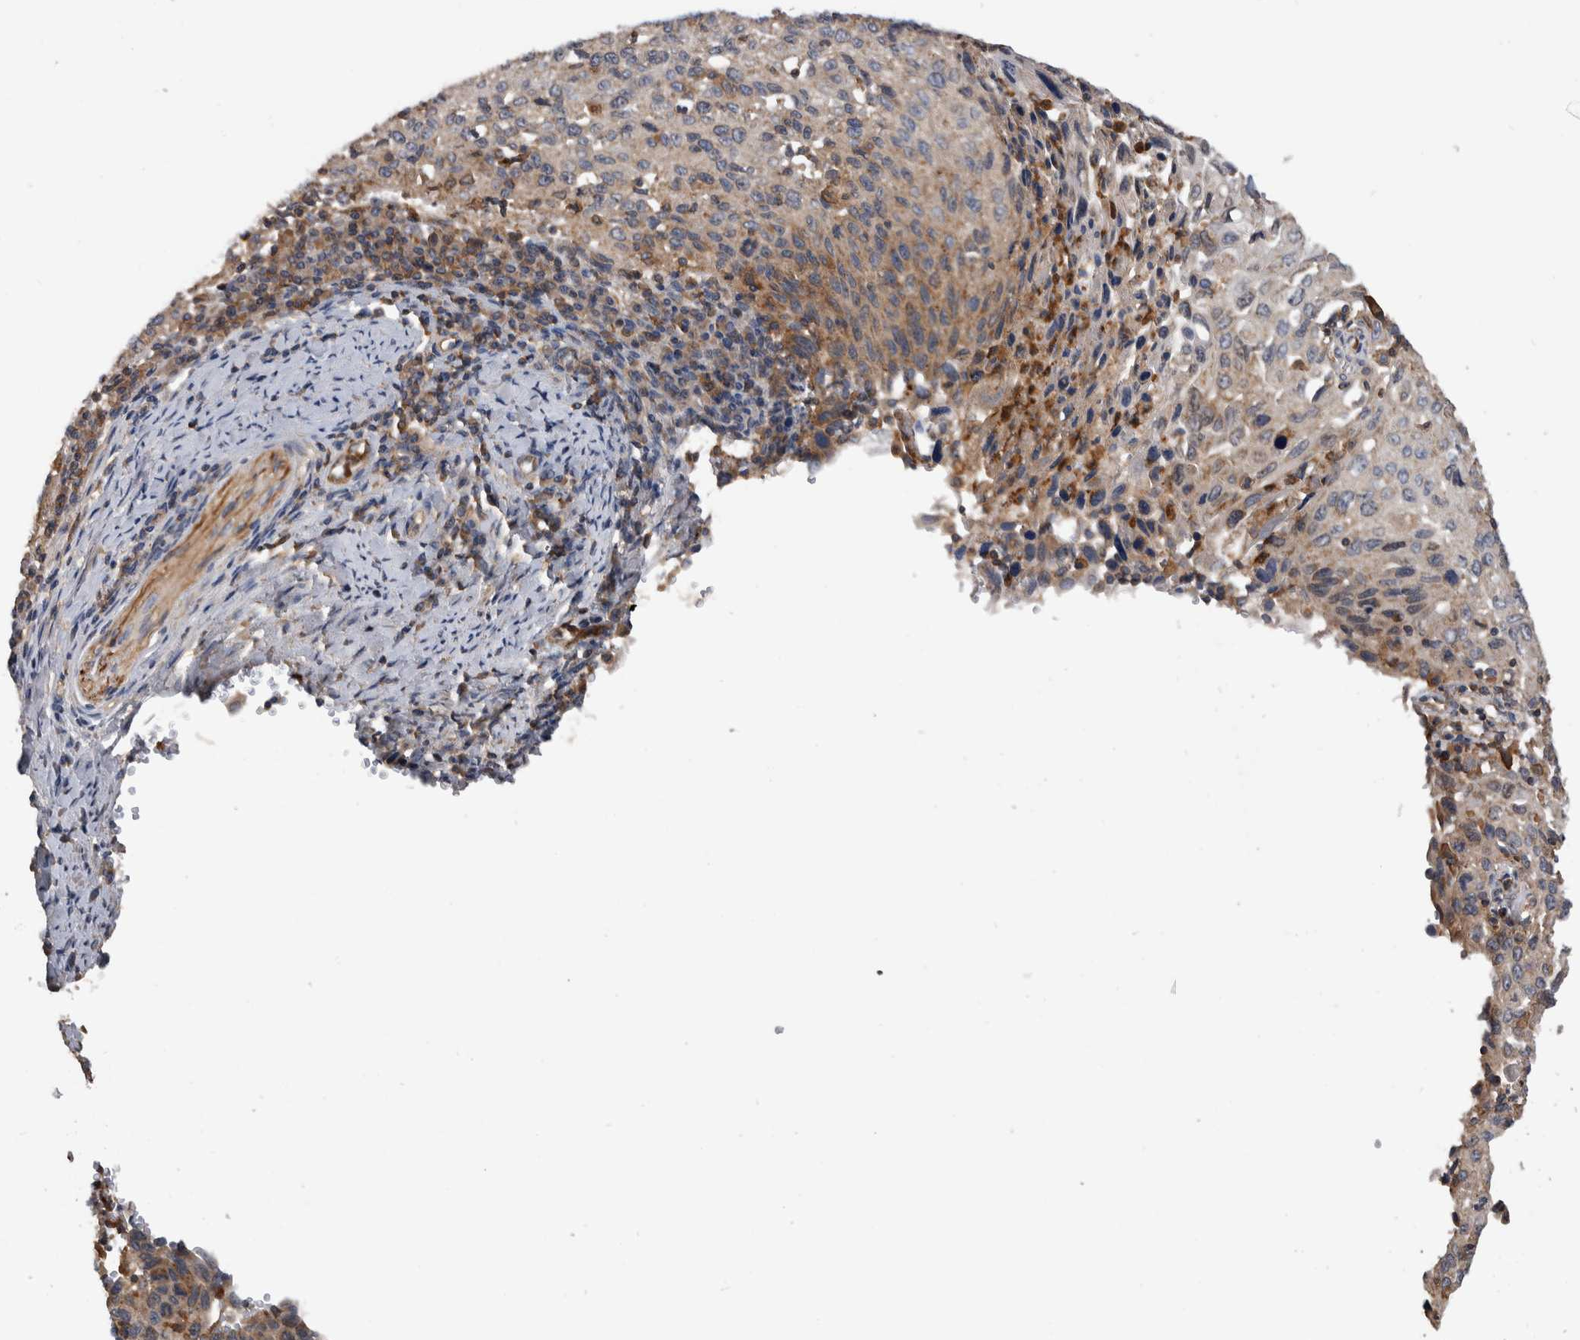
{"staining": {"intensity": "weak", "quantity": "<25%", "location": "cytoplasmic/membranous"}, "tissue": "cervical cancer", "cell_type": "Tumor cells", "image_type": "cancer", "snomed": [{"axis": "morphology", "description": "Squamous cell carcinoma, NOS"}, {"axis": "topography", "description": "Cervix"}], "caption": "High power microscopy histopathology image of an immunohistochemistry (IHC) histopathology image of cervical cancer, revealing no significant positivity in tumor cells. The staining is performed using DAB (3,3'-diaminobenzidine) brown chromogen with nuclei counter-stained in using hematoxylin.", "gene": "SDCBP", "patient": {"sex": "female", "age": 53}}